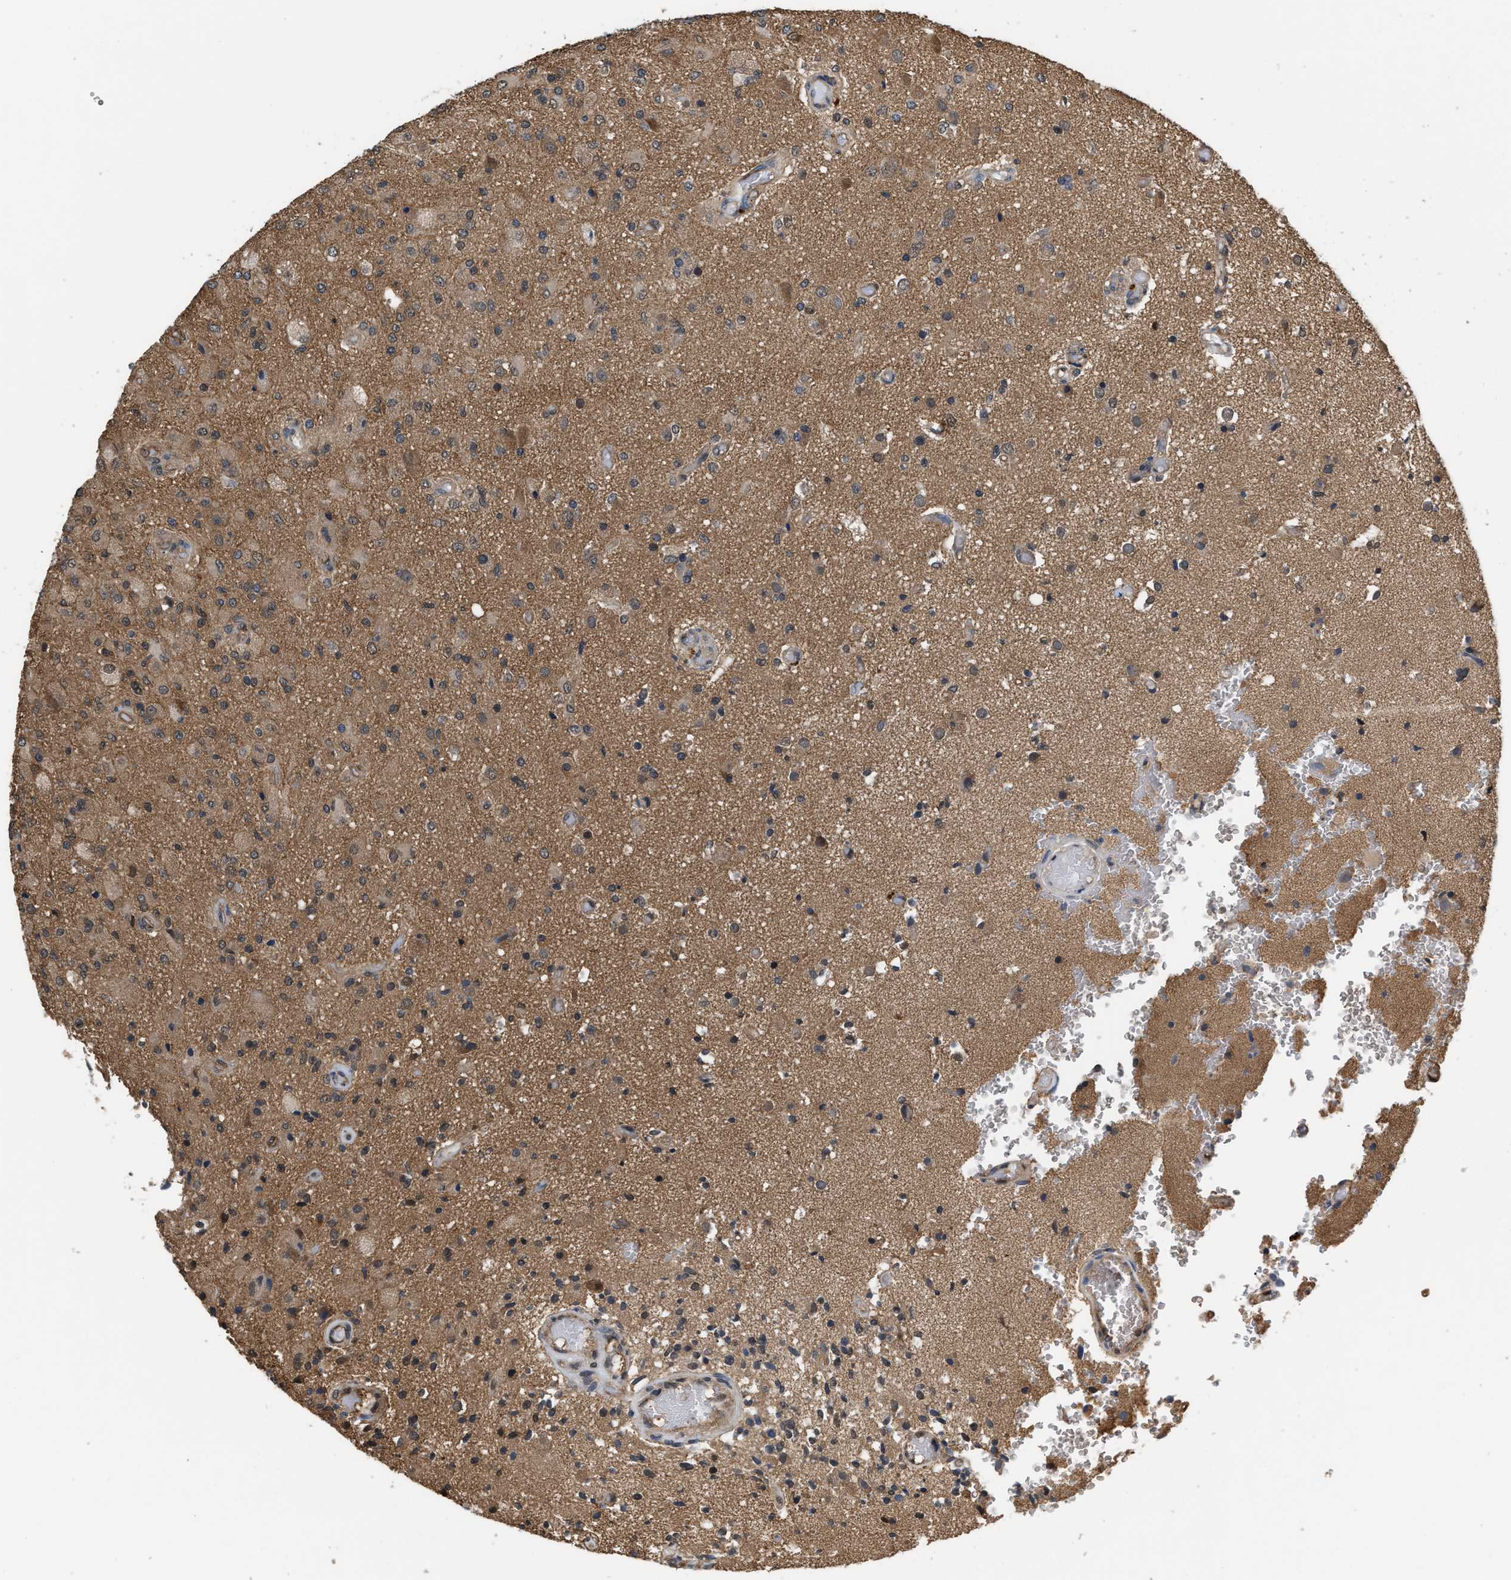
{"staining": {"intensity": "weak", "quantity": "<25%", "location": "cytoplasmic/membranous"}, "tissue": "glioma", "cell_type": "Tumor cells", "image_type": "cancer", "snomed": [{"axis": "morphology", "description": "Normal tissue, NOS"}, {"axis": "morphology", "description": "Glioma, malignant, High grade"}, {"axis": "topography", "description": "Cerebral cortex"}], "caption": "Tumor cells are negative for protein expression in human glioma. The staining was performed using DAB (3,3'-diaminobenzidine) to visualize the protein expression in brown, while the nuclei were stained in blue with hematoxylin (Magnification: 20x).", "gene": "SCAI", "patient": {"sex": "male", "age": 77}}